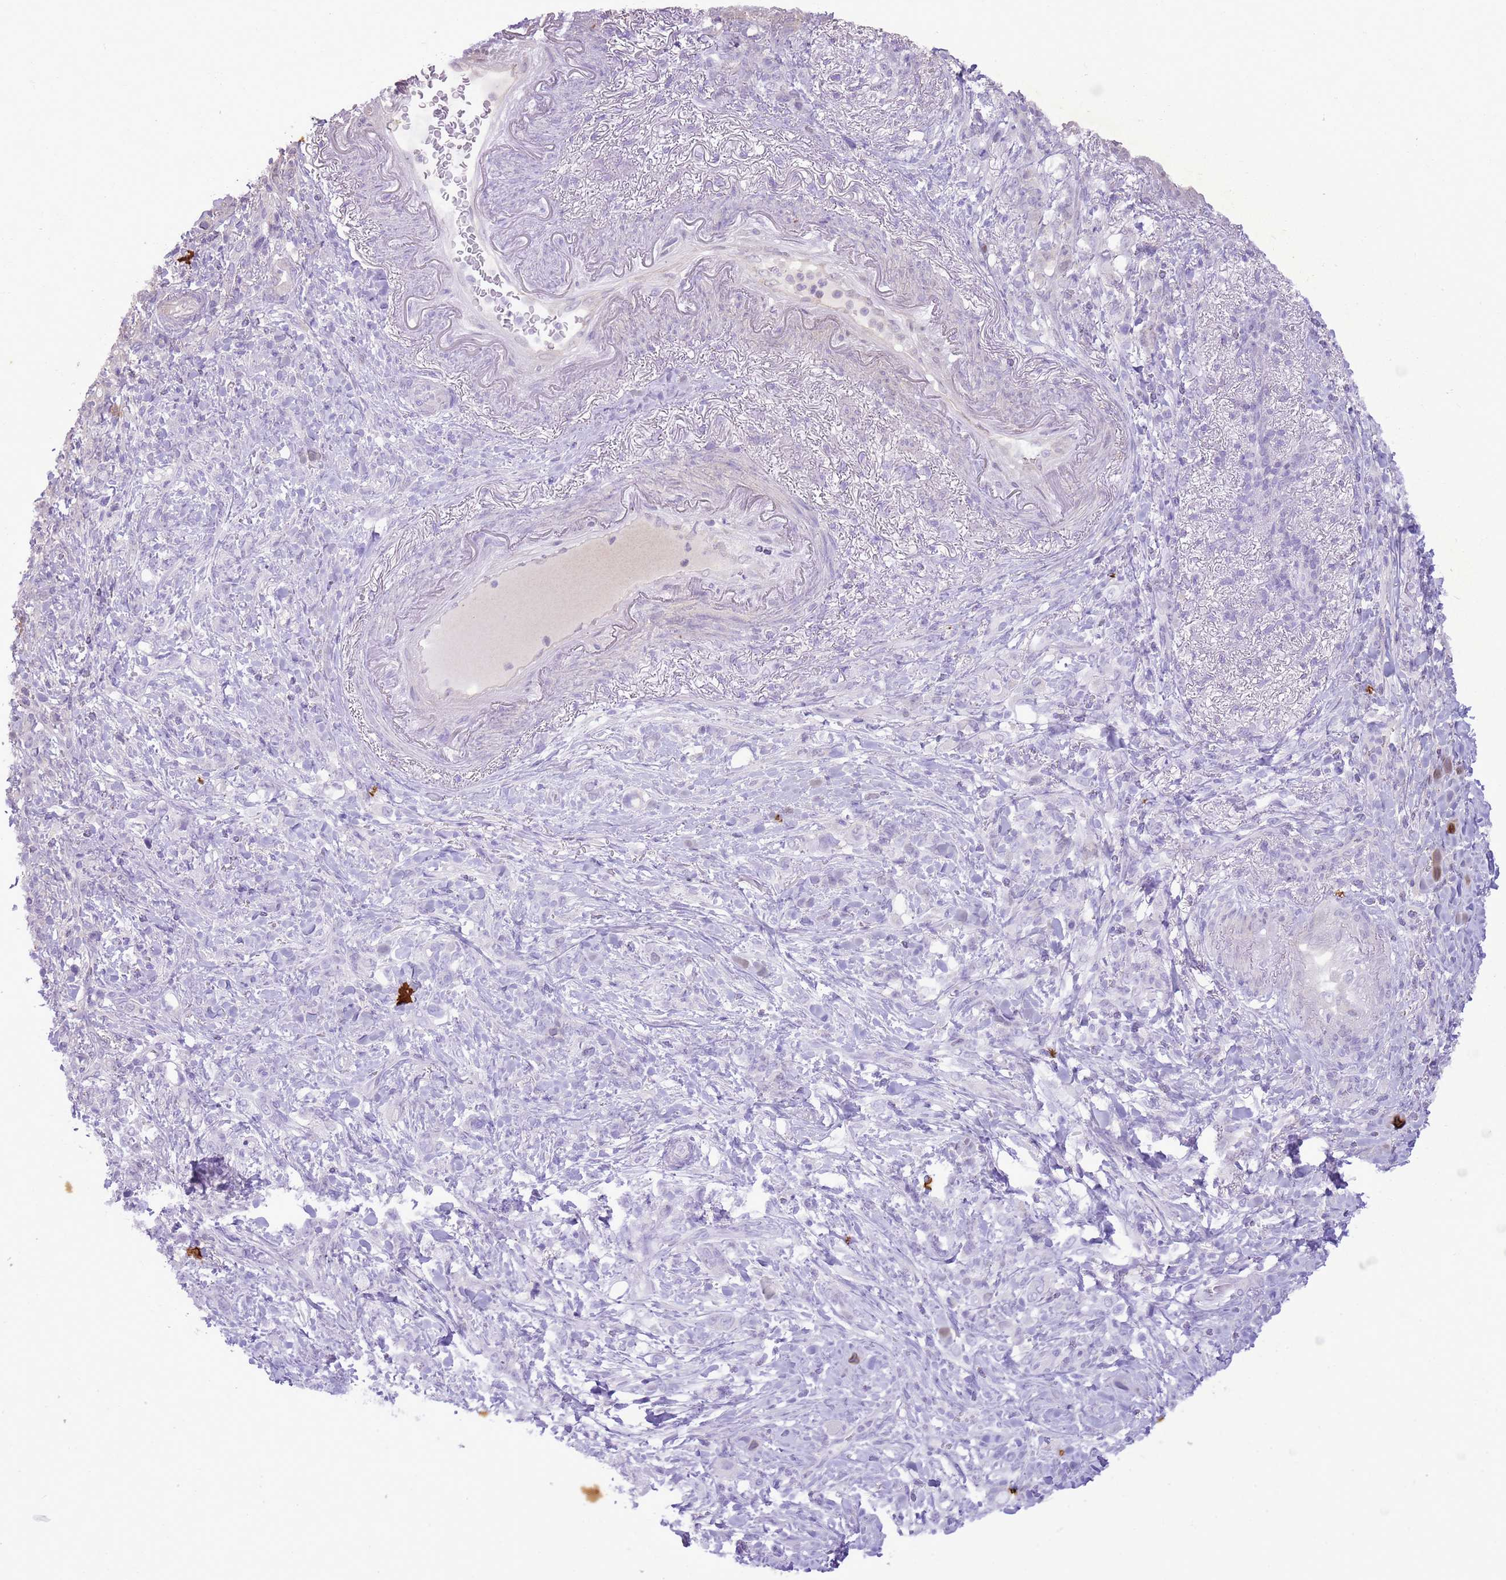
{"staining": {"intensity": "negative", "quantity": "none", "location": "none"}, "tissue": "stomach cancer", "cell_type": "Tumor cells", "image_type": "cancer", "snomed": [{"axis": "morphology", "description": "Normal tissue, NOS"}, {"axis": "morphology", "description": "Adenocarcinoma, NOS"}, {"axis": "topography", "description": "Stomach"}], "caption": "DAB (3,3'-diaminobenzidine) immunohistochemical staining of human stomach cancer exhibits no significant staining in tumor cells.", "gene": "GMNN", "patient": {"sex": "female", "age": 79}}